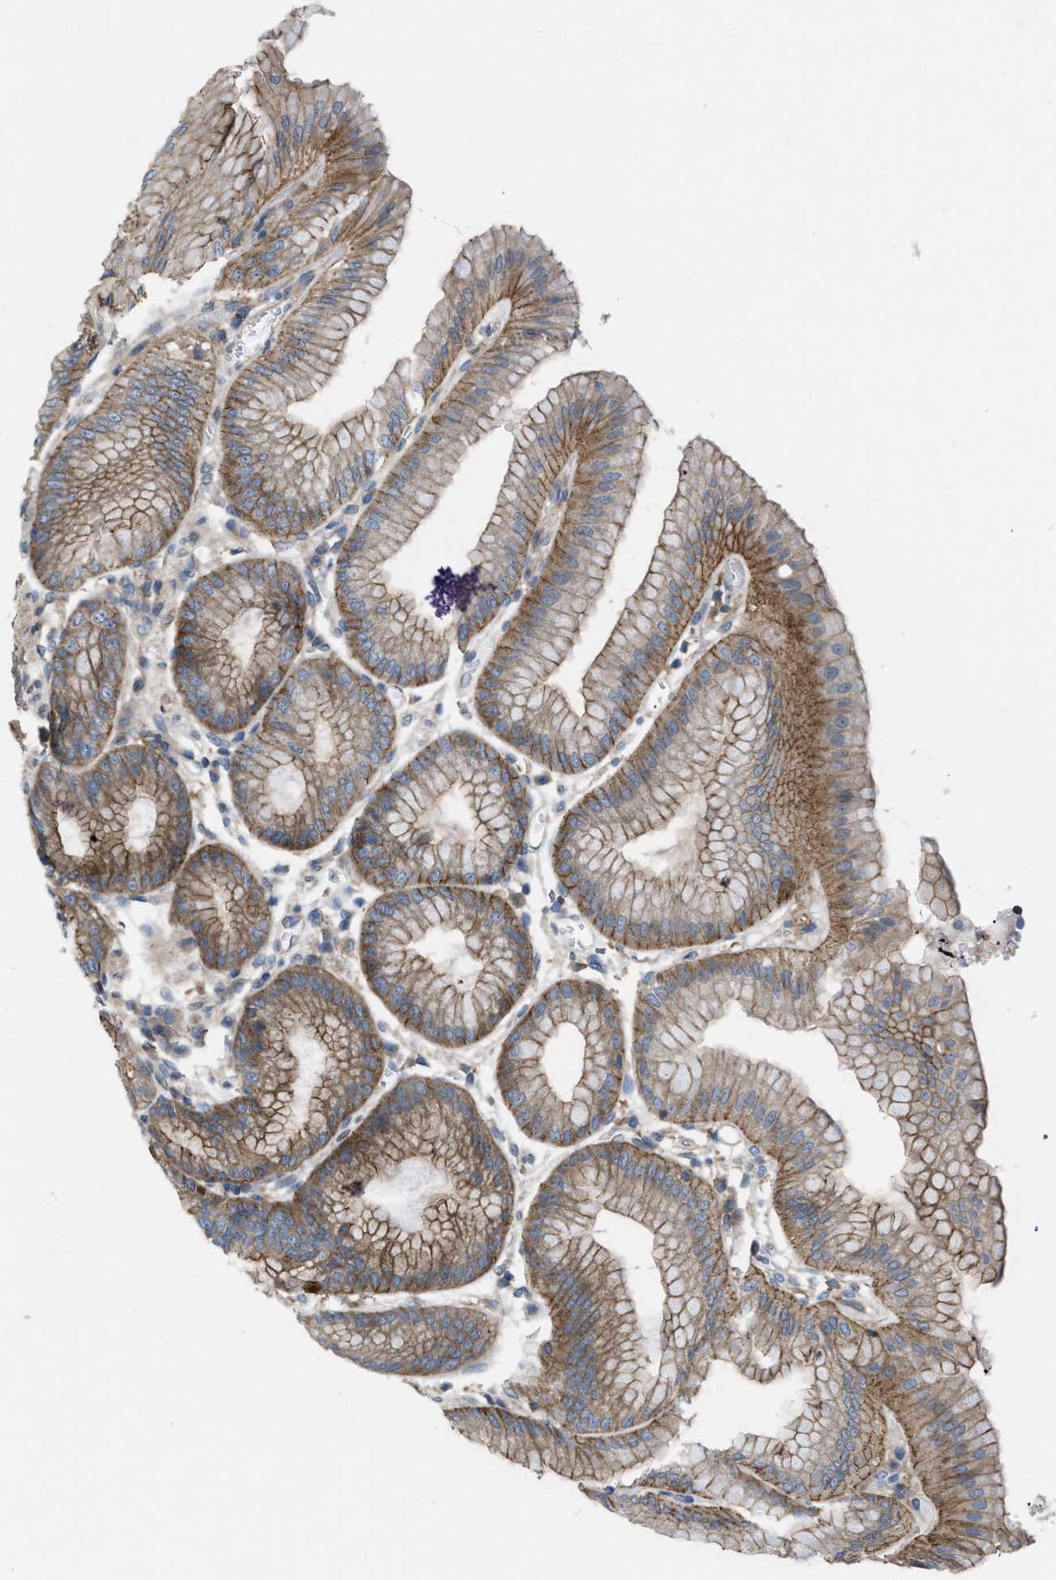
{"staining": {"intensity": "strong", "quantity": ">75%", "location": "cytoplasmic/membranous"}, "tissue": "stomach", "cell_type": "Glandular cells", "image_type": "normal", "snomed": [{"axis": "morphology", "description": "Normal tissue, NOS"}, {"axis": "topography", "description": "Stomach, lower"}], "caption": "Protein staining demonstrates strong cytoplasmic/membranous staining in approximately >75% of glandular cells in unremarkable stomach.", "gene": "MYO18A", "patient": {"sex": "male", "age": 71}}